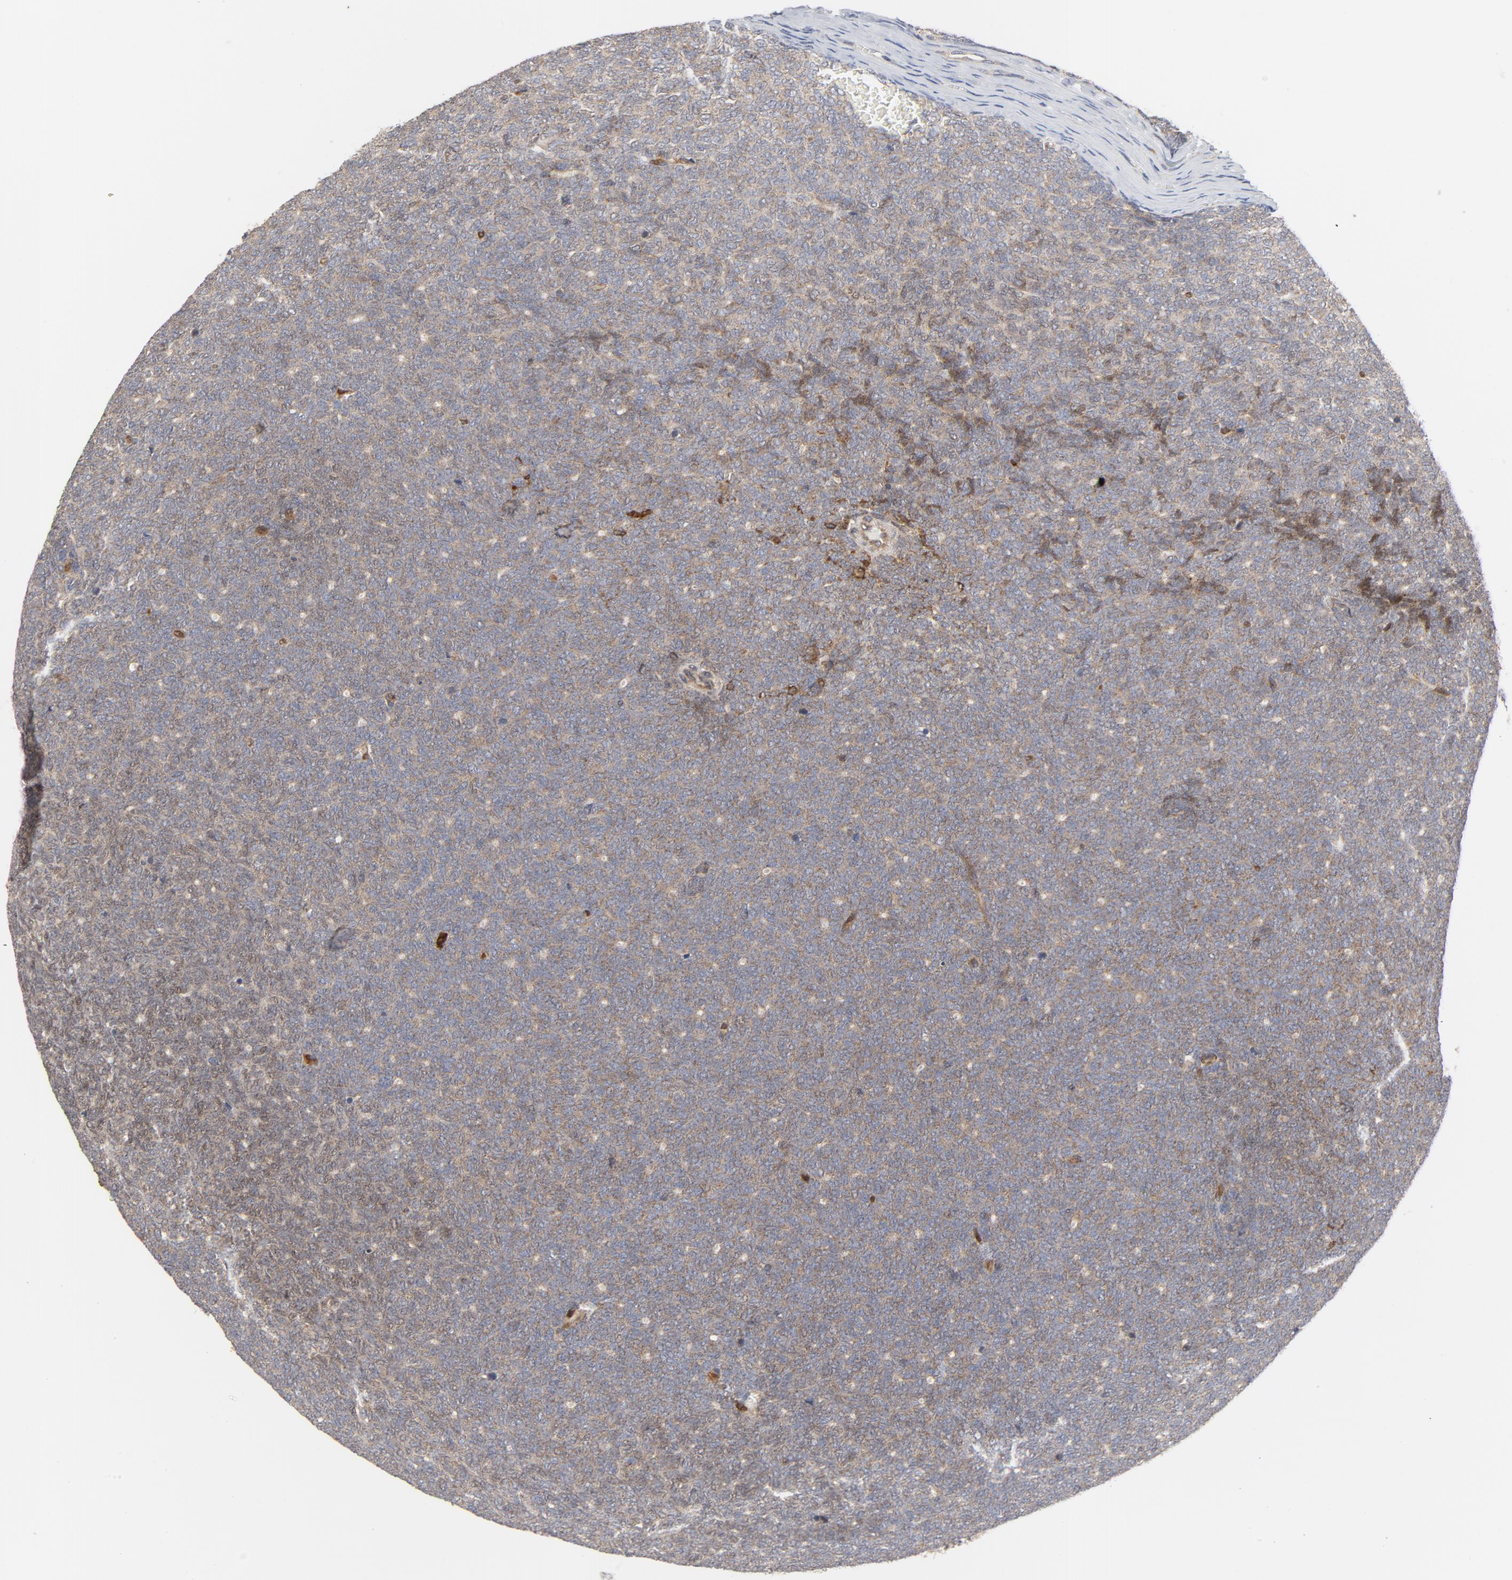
{"staining": {"intensity": "weak", "quantity": ">75%", "location": "cytoplasmic/membranous"}, "tissue": "renal cancer", "cell_type": "Tumor cells", "image_type": "cancer", "snomed": [{"axis": "morphology", "description": "Neoplasm, malignant, NOS"}, {"axis": "topography", "description": "Kidney"}], "caption": "High-magnification brightfield microscopy of malignant neoplasm (renal) stained with DAB (3,3'-diaminobenzidine) (brown) and counterstained with hematoxylin (blue). tumor cells exhibit weak cytoplasmic/membranous positivity is appreciated in approximately>75% of cells.", "gene": "RAPGEF4", "patient": {"sex": "male", "age": 28}}